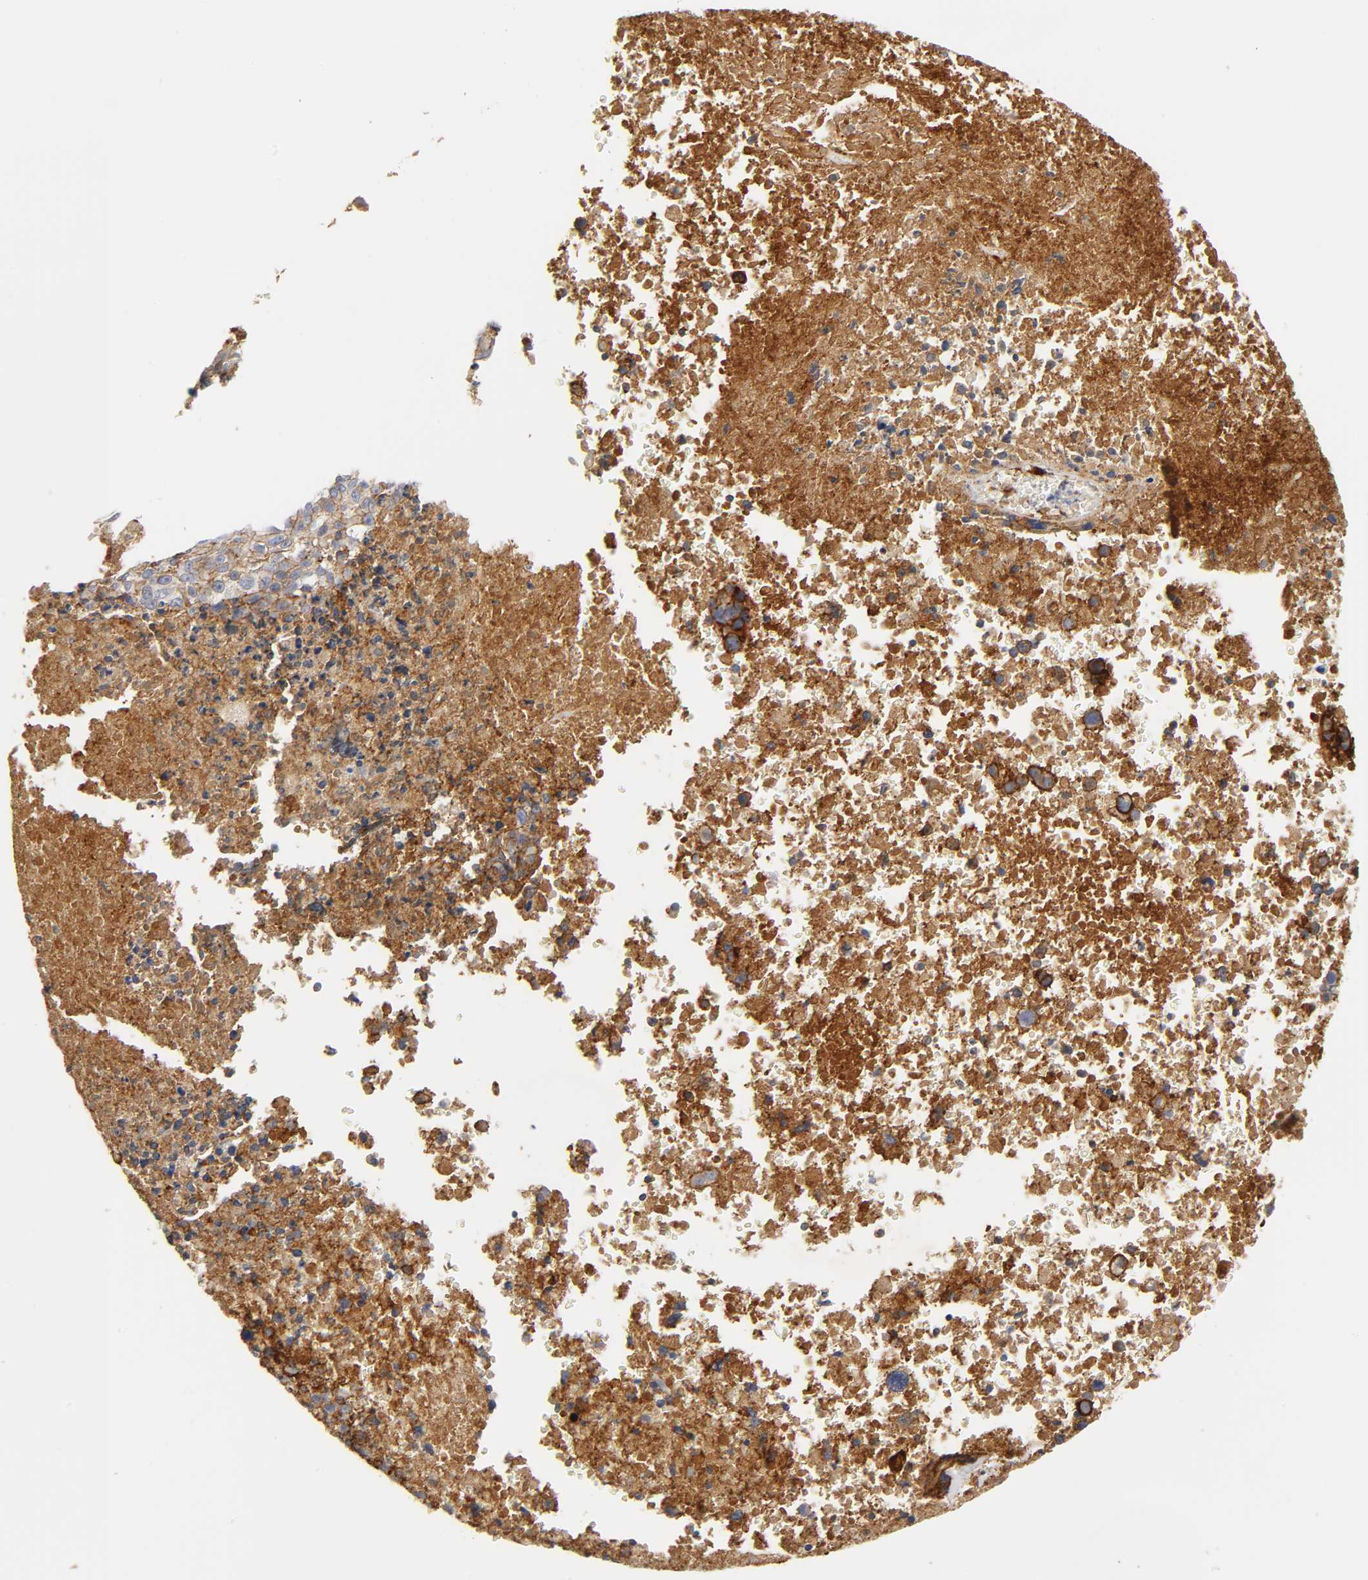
{"staining": {"intensity": "moderate", "quantity": "<25%", "location": "cytoplasmic/membranous"}, "tissue": "melanoma", "cell_type": "Tumor cells", "image_type": "cancer", "snomed": [{"axis": "morphology", "description": "Malignant melanoma, Metastatic site"}, {"axis": "topography", "description": "Cerebral cortex"}], "caption": "Malignant melanoma (metastatic site) stained with DAB immunohistochemistry (IHC) displays low levels of moderate cytoplasmic/membranous expression in about <25% of tumor cells. (DAB IHC with brightfield microscopy, high magnification).", "gene": "ICAM1", "patient": {"sex": "female", "age": 52}}